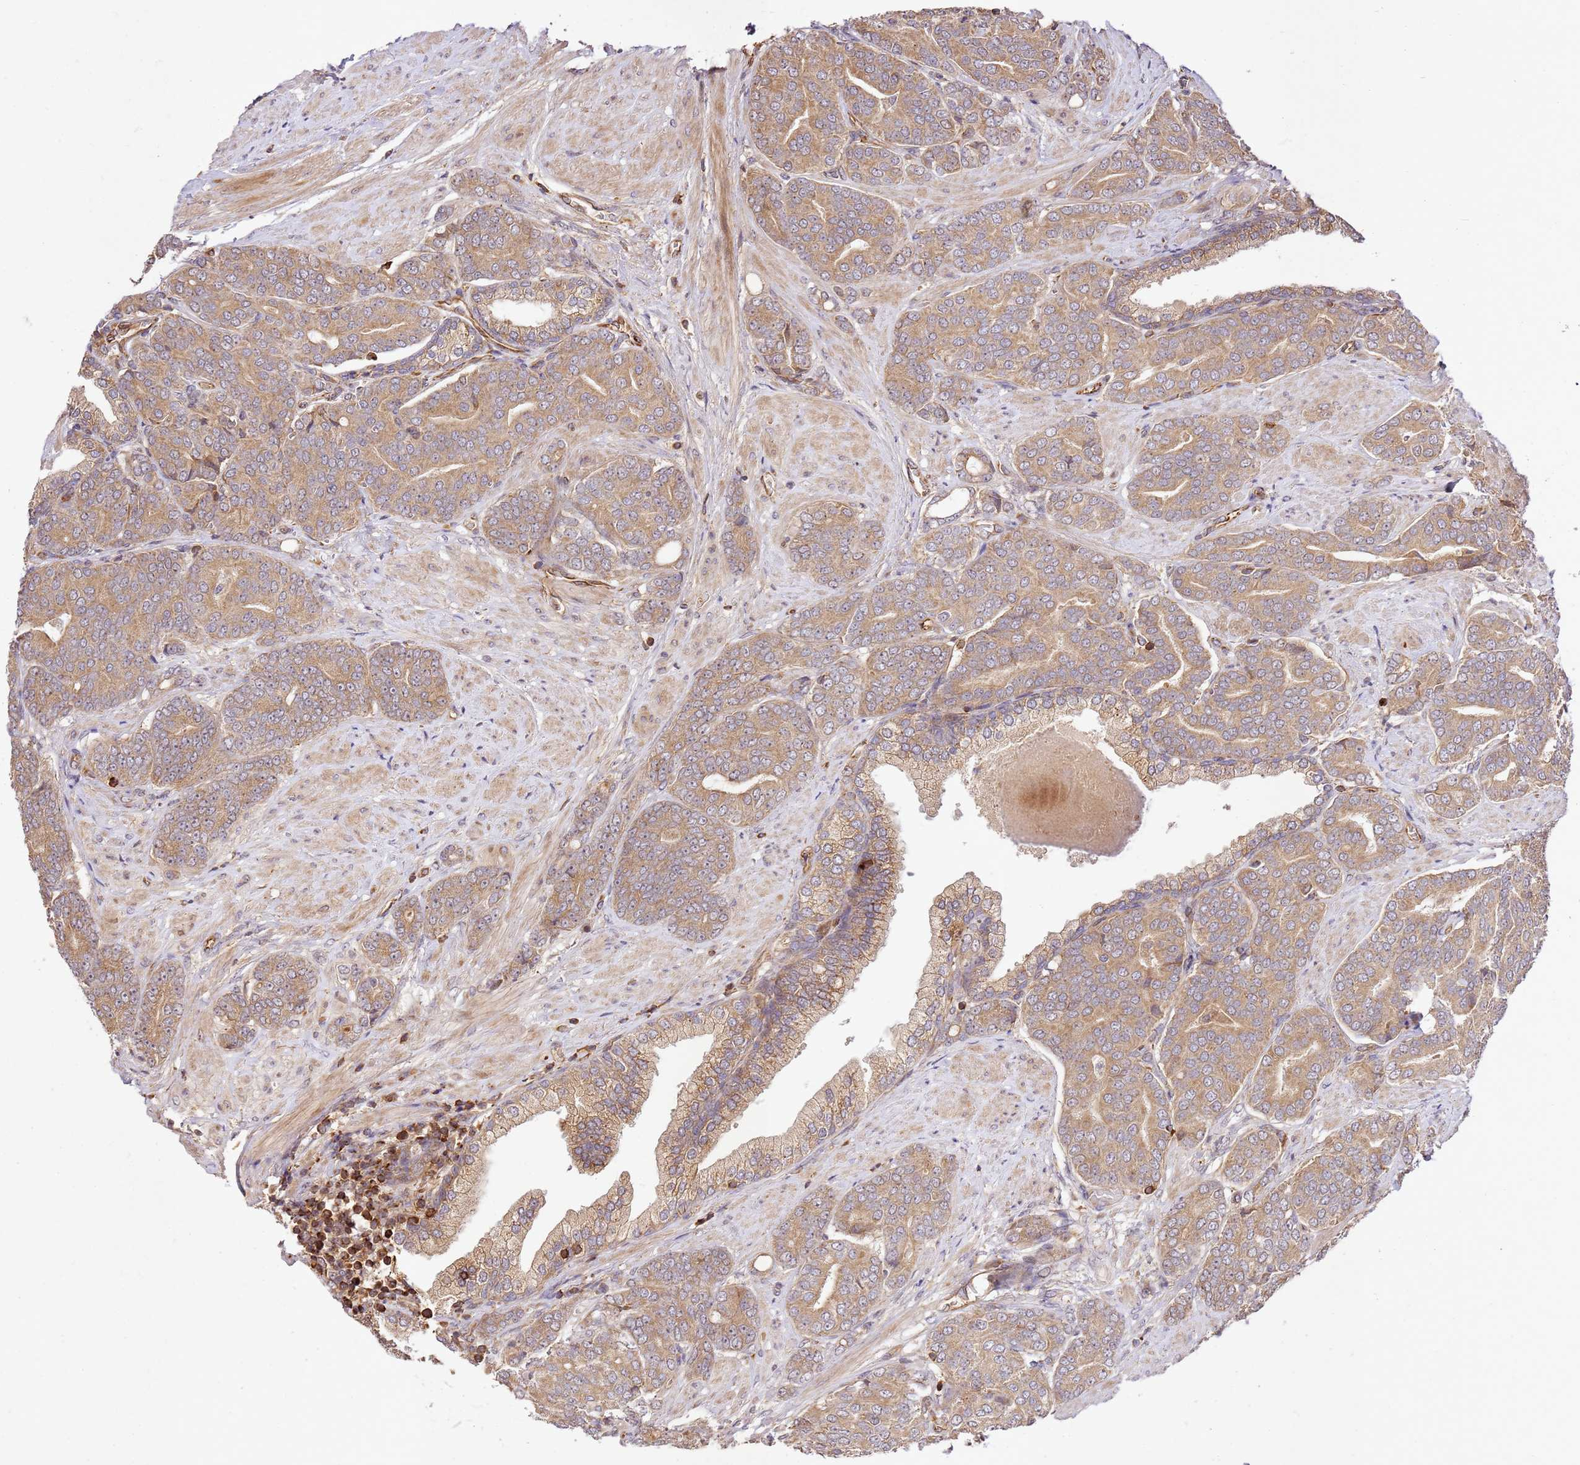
{"staining": {"intensity": "moderate", "quantity": ">75%", "location": "cytoplasmic/membranous"}, "tissue": "prostate cancer", "cell_type": "Tumor cells", "image_type": "cancer", "snomed": [{"axis": "morphology", "description": "Adenocarcinoma, High grade"}, {"axis": "topography", "description": "Prostate"}], "caption": "Approximately >75% of tumor cells in human prostate cancer exhibit moderate cytoplasmic/membranous protein expression as visualized by brown immunohistochemical staining.", "gene": "KATNAL2", "patient": {"sex": "male", "age": 67}}